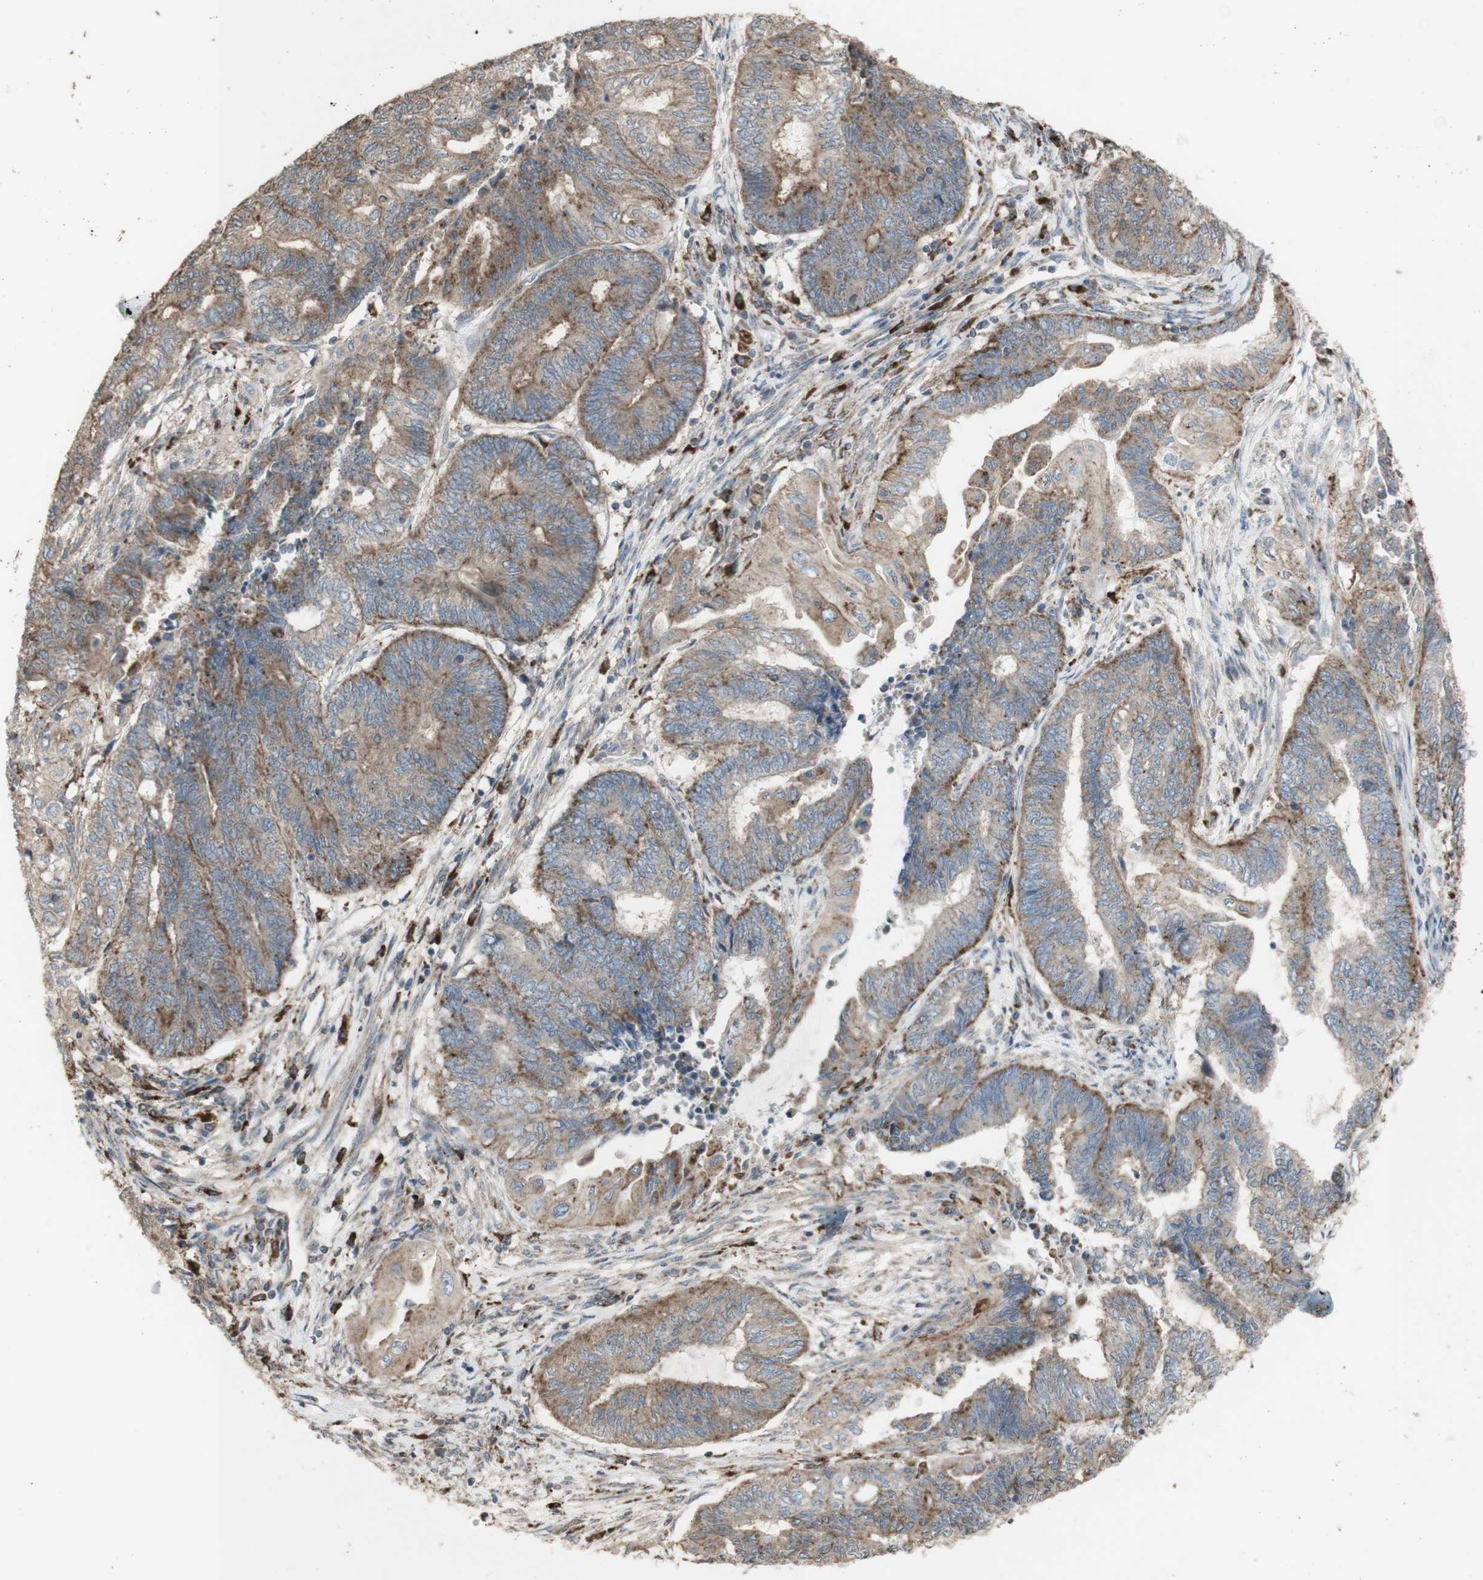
{"staining": {"intensity": "moderate", "quantity": ">75%", "location": "cytoplasmic/membranous"}, "tissue": "endometrial cancer", "cell_type": "Tumor cells", "image_type": "cancer", "snomed": [{"axis": "morphology", "description": "Adenocarcinoma, NOS"}, {"axis": "topography", "description": "Uterus"}, {"axis": "topography", "description": "Endometrium"}], "caption": "A histopathology image showing moderate cytoplasmic/membranous expression in approximately >75% of tumor cells in endometrial adenocarcinoma, as visualized by brown immunohistochemical staining.", "gene": "ATP6V1E1", "patient": {"sex": "female", "age": 70}}